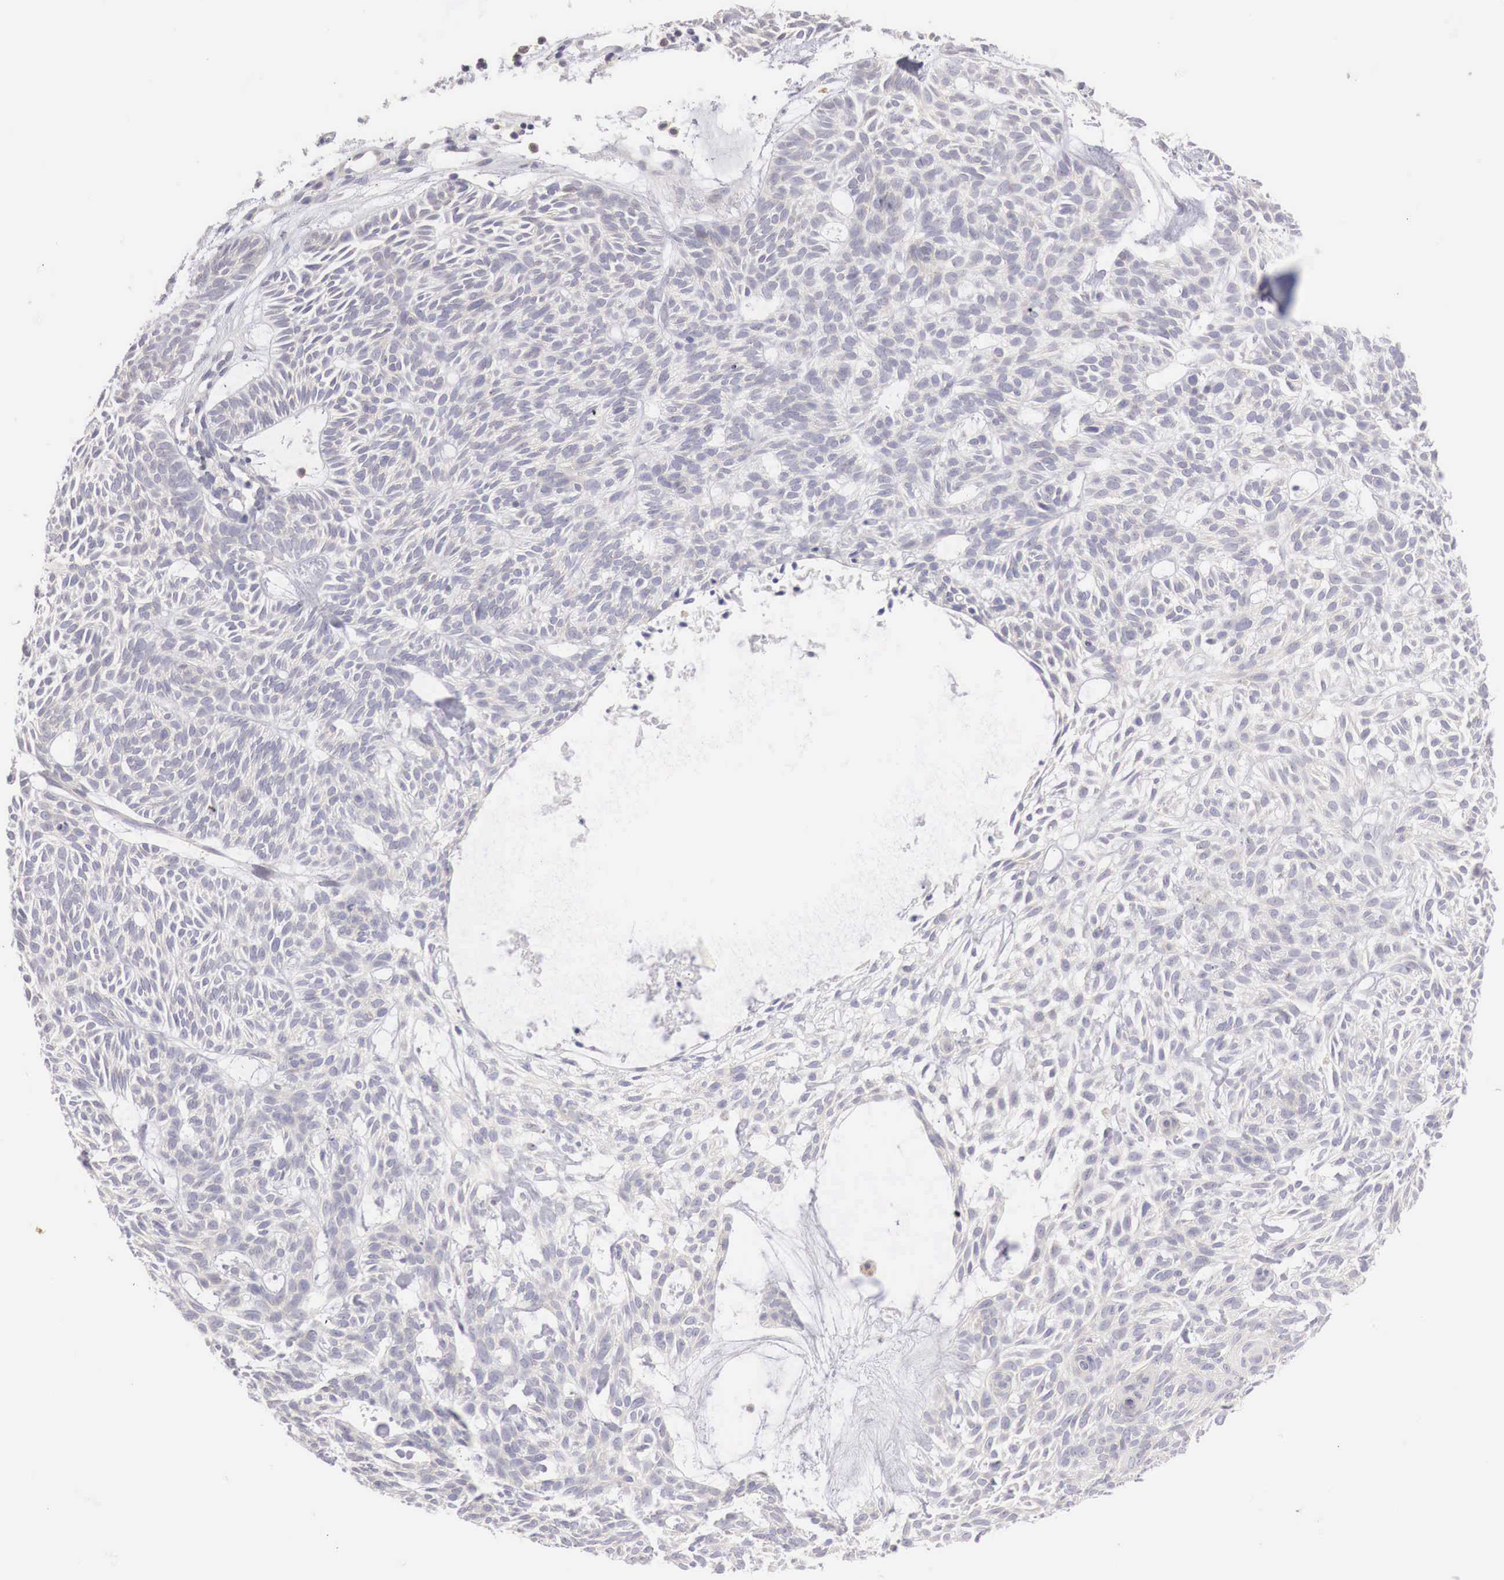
{"staining": {"intensity": "negative", "quantity": "none", "location": "none"}, "tissue": "skin cancer", "cell_type": "Tumor cells", "image_type": "cancer", "snomed": [{"axis": "morphology", "description": "Basal cell carcinoma"}, {"axis": "topography", "description": "Skin"}], "caption": "Immunohistochemistry image of neoplastic tissue: human skin basal cell carcinoma stained with DAB exhibits no significant protein staining in tumor cells.", "gene": "TRIM13", "patient": {"sex": "male", "age": 75}}